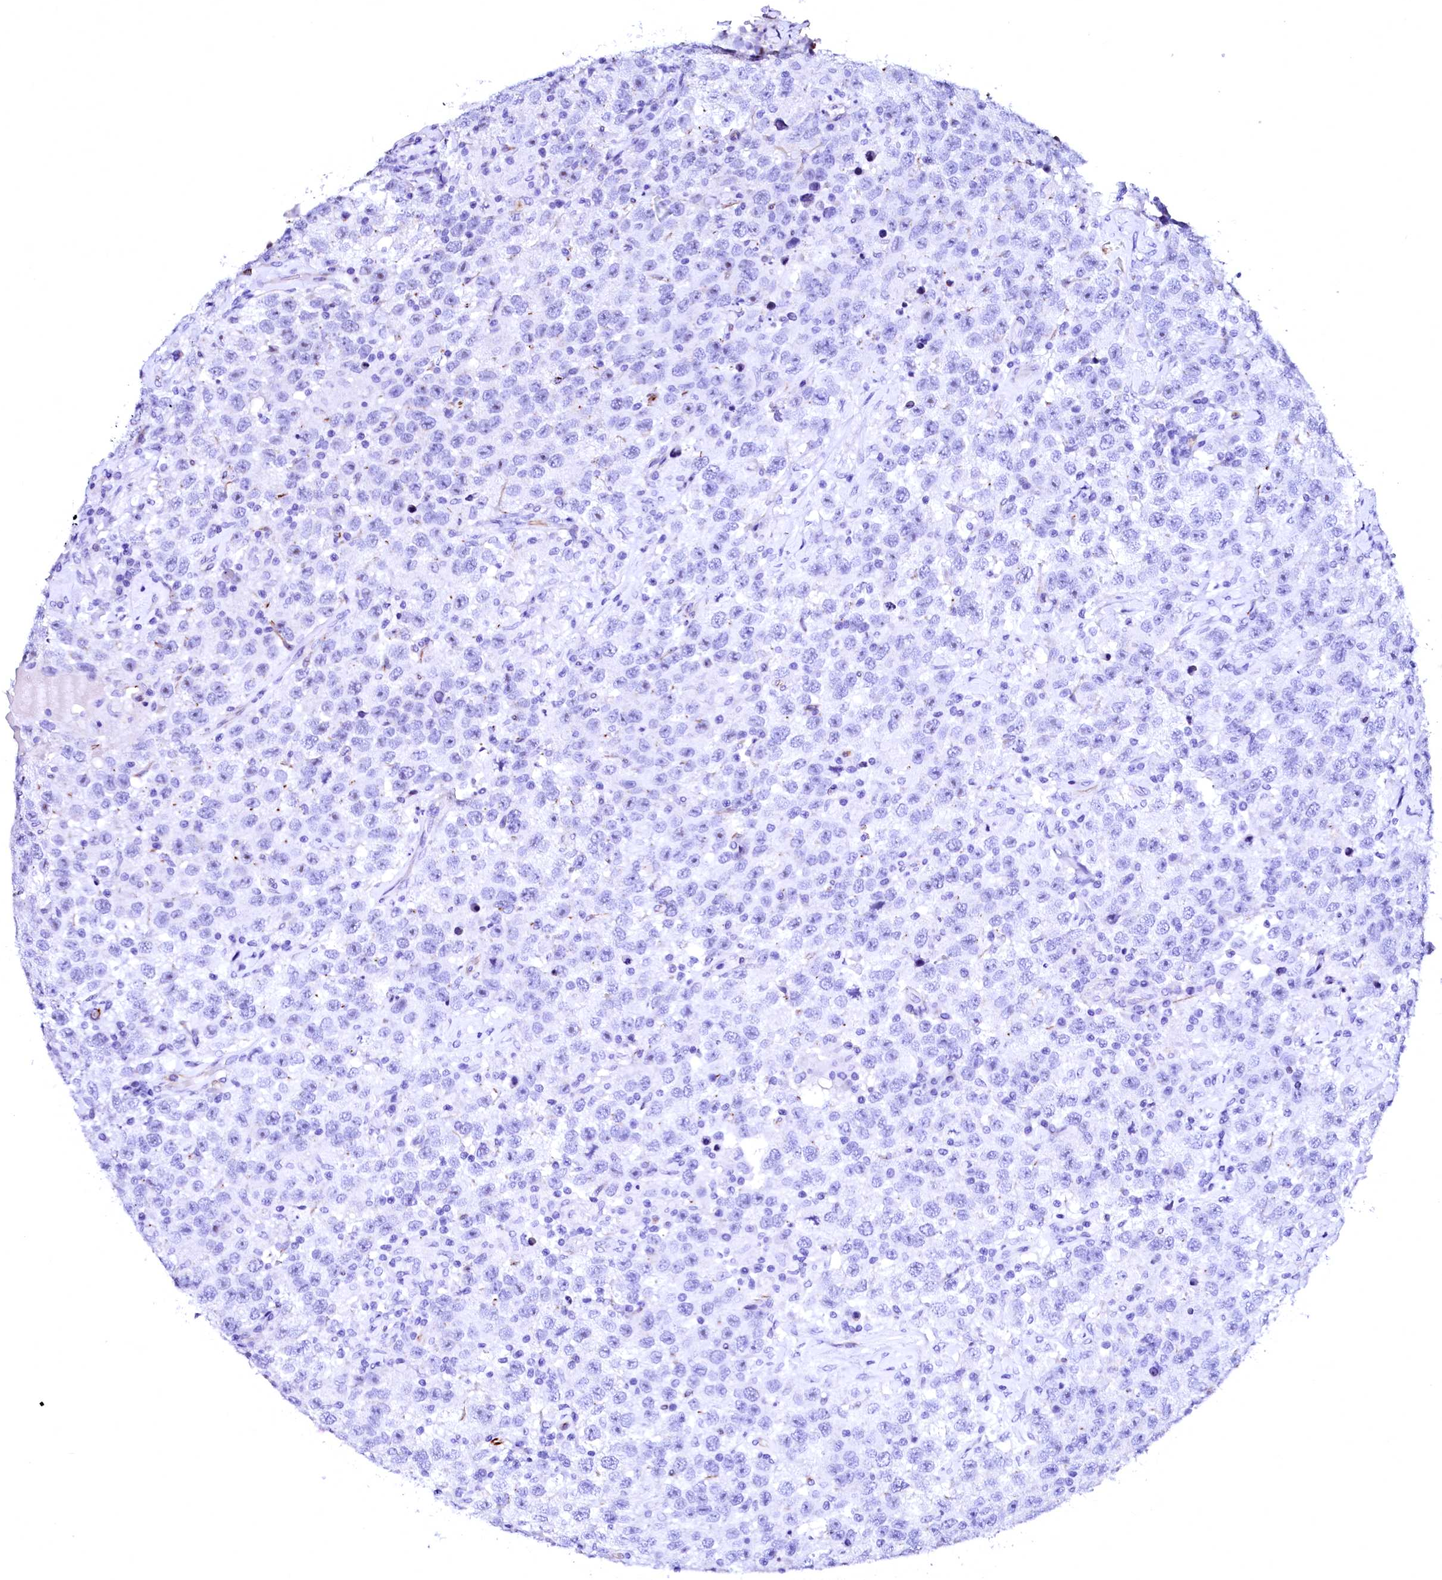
{"staining": {"intensity": "negative", "quantity": "none", "location": "none"}, "tissue": "testis cancer", "cell_type": "Tumor cells", "image_type": "cancer", "snomed": [{"axis": "morphology", "description": "Seminoma, NOS"}, {"axis": "topography", "description": "Testis"}], "caption": "This is a image of immunohistochemistry (IHC) staining of testis seminoma, which shows no expression in tumor cells. (DAB IHC, high magnification).", "gene": "SFR1", "patient": {"sex": "male", "age": 41}}